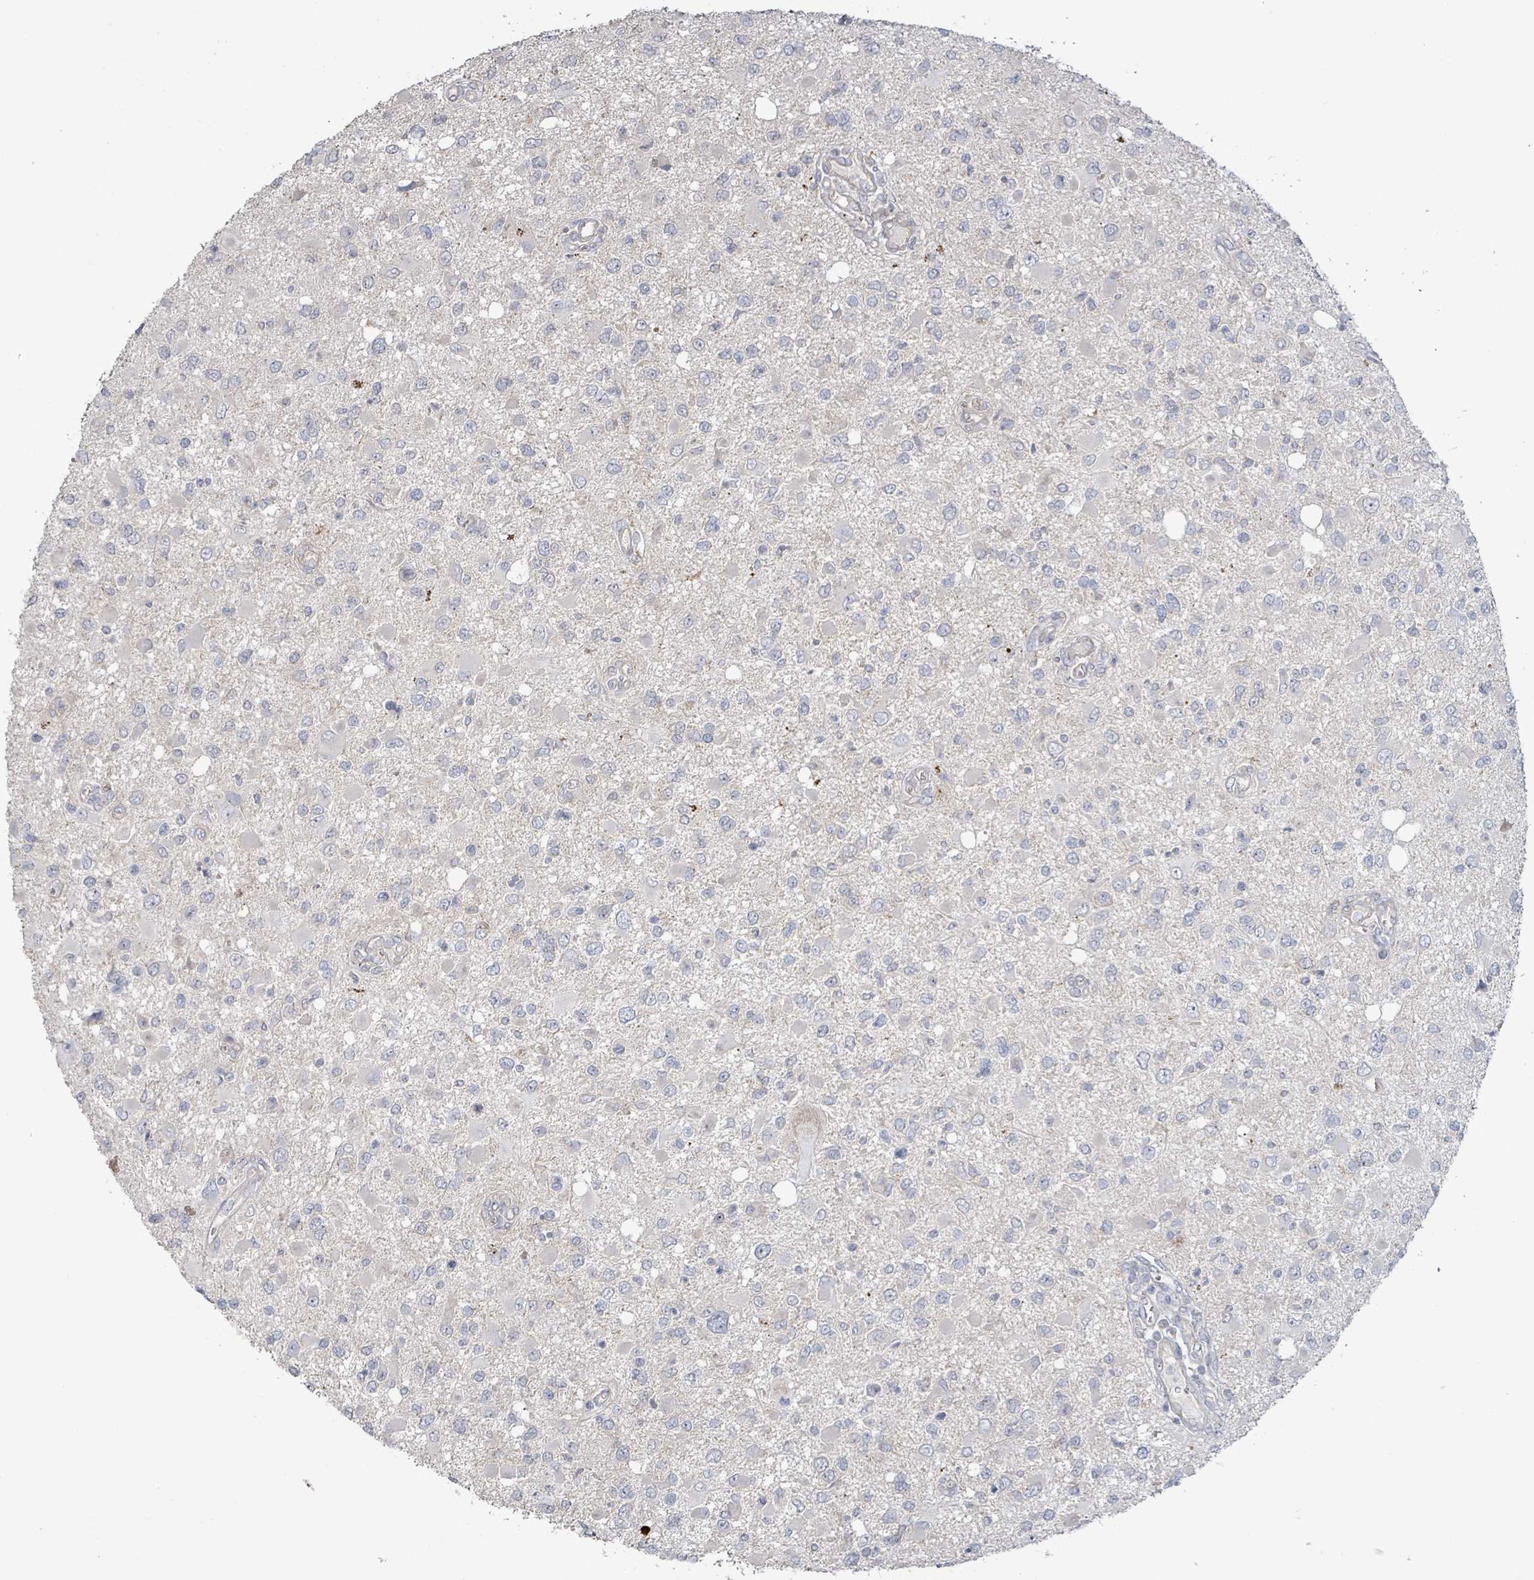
{"staining": {"intensity": "negative", "quantity": "none", "location": "none"}, "tissue": "glioma", "cell_type": "Tumor cells", "image_type": "cancer", "snomed": [{"axis": "morphology", "description": "Glioma, malignant, High grade"}, {"axis": "topography", "description": "Brain"}], "caption": "The immunohistochemistry (IHC) photomicrograph has no significant staining in tumor cells of high-grade glioma (malignant) tissue. The staining is performed using DAB (3,3'-diaminobenzidine) brown chromogen with nuclei counter-stained in using hematoxylin.", "gene": "LILRA4", "patient": {"sex": "male", "age": 53}}